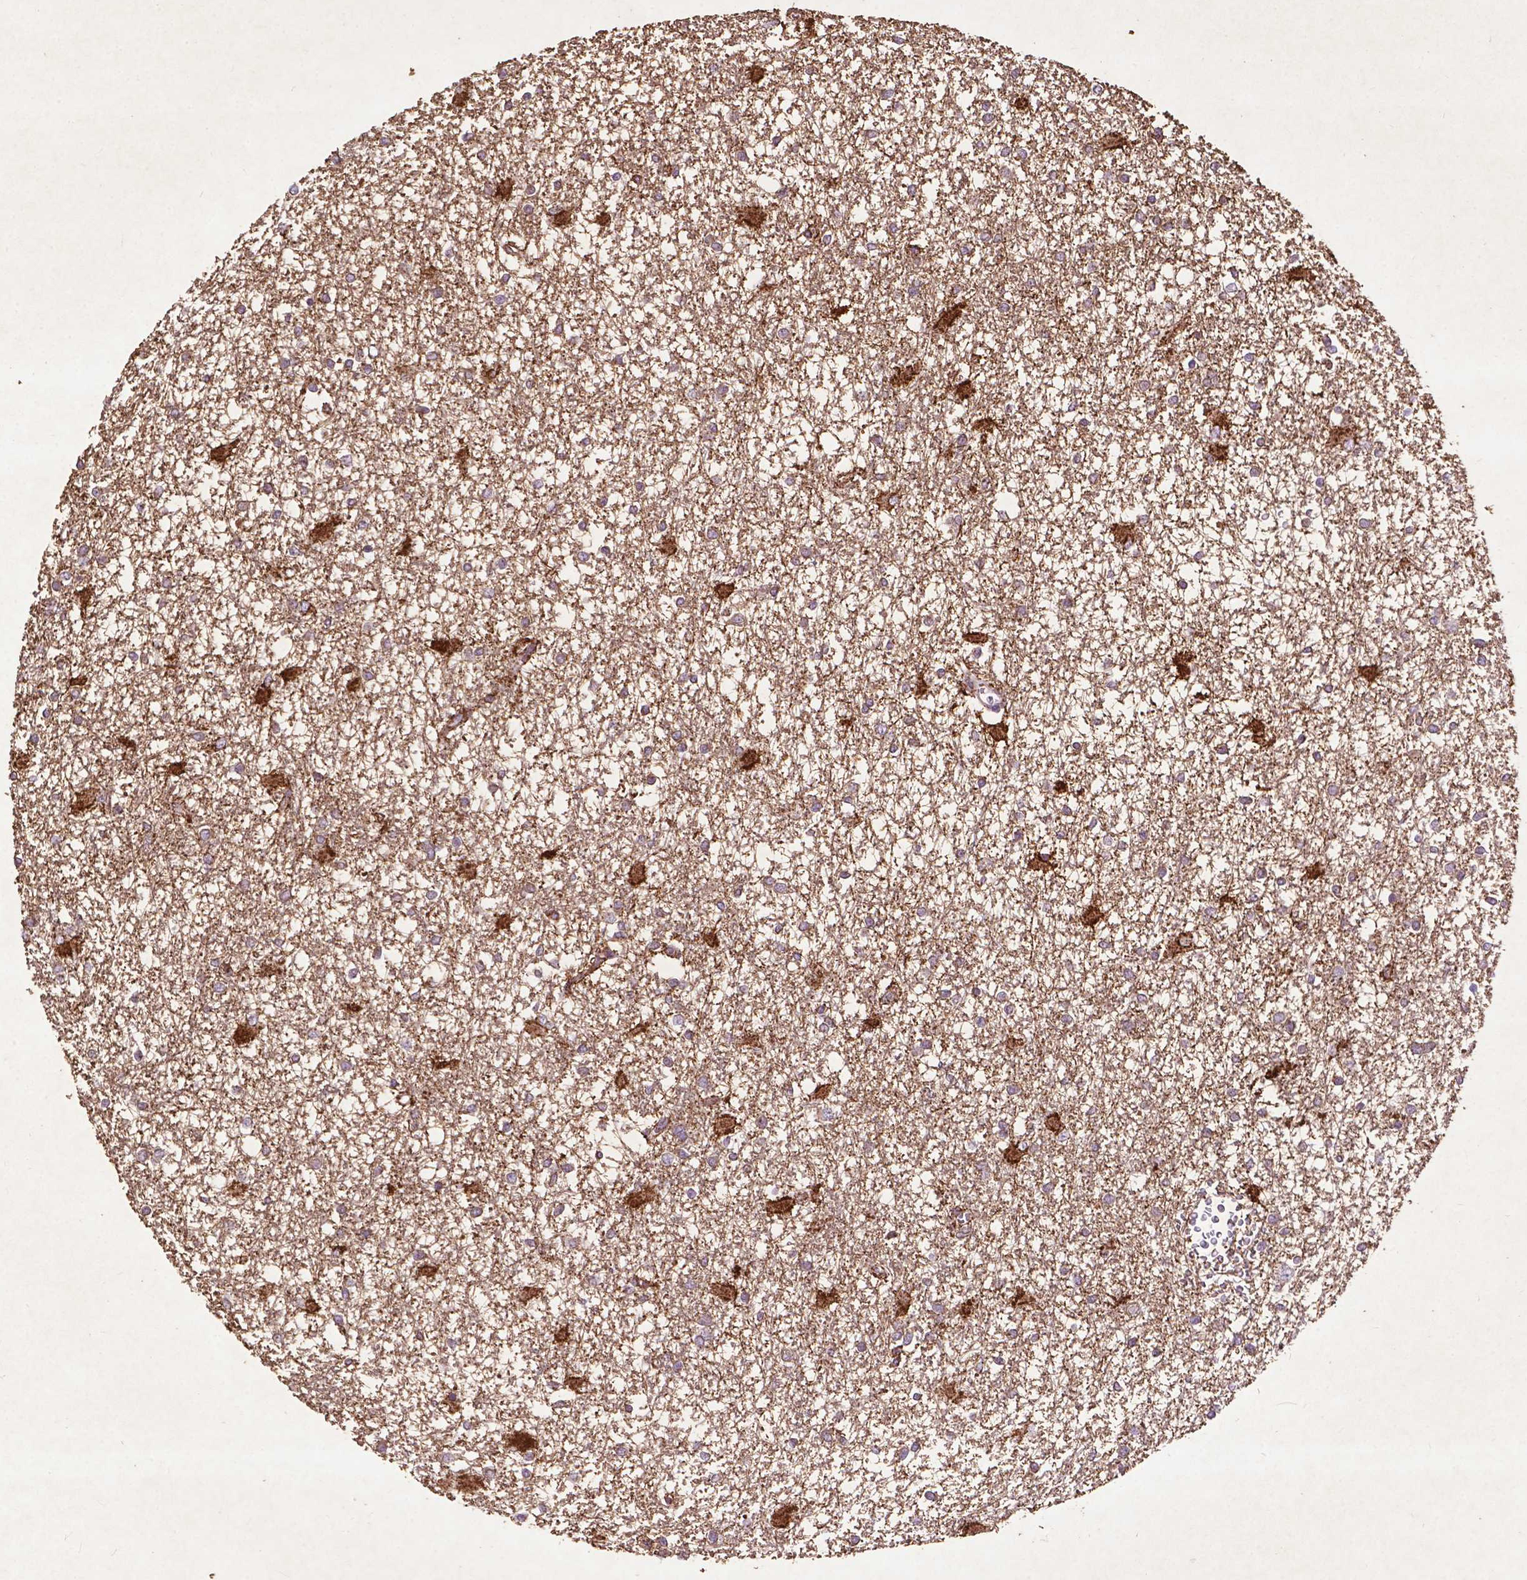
{"staining": {"intensity": "strong", "quantity": "<25%", "location": "cytoplasmic/membranous"}, "tissue": "glioma", "cell_type": "Tumor cells", "image_type": "cancer", "snomed": [{"axis": "morphology", "description": "Glioma, malignant, High grade"}, {"axis": "topography", "description": "Cerebral cortex"}], "caption": "IHC image of neoplastic tissue: human high-grade glioma (malignant) stained using immunohistochemistry (IHC) displays medium levels of strong protein expression localized specifically in the cytoplasmic/membranous of tumor cells, appearing as a cytoplasmic/membranous brown color.", "gene": "THEGL", "patient": {"sex": "male", "age": 79}}